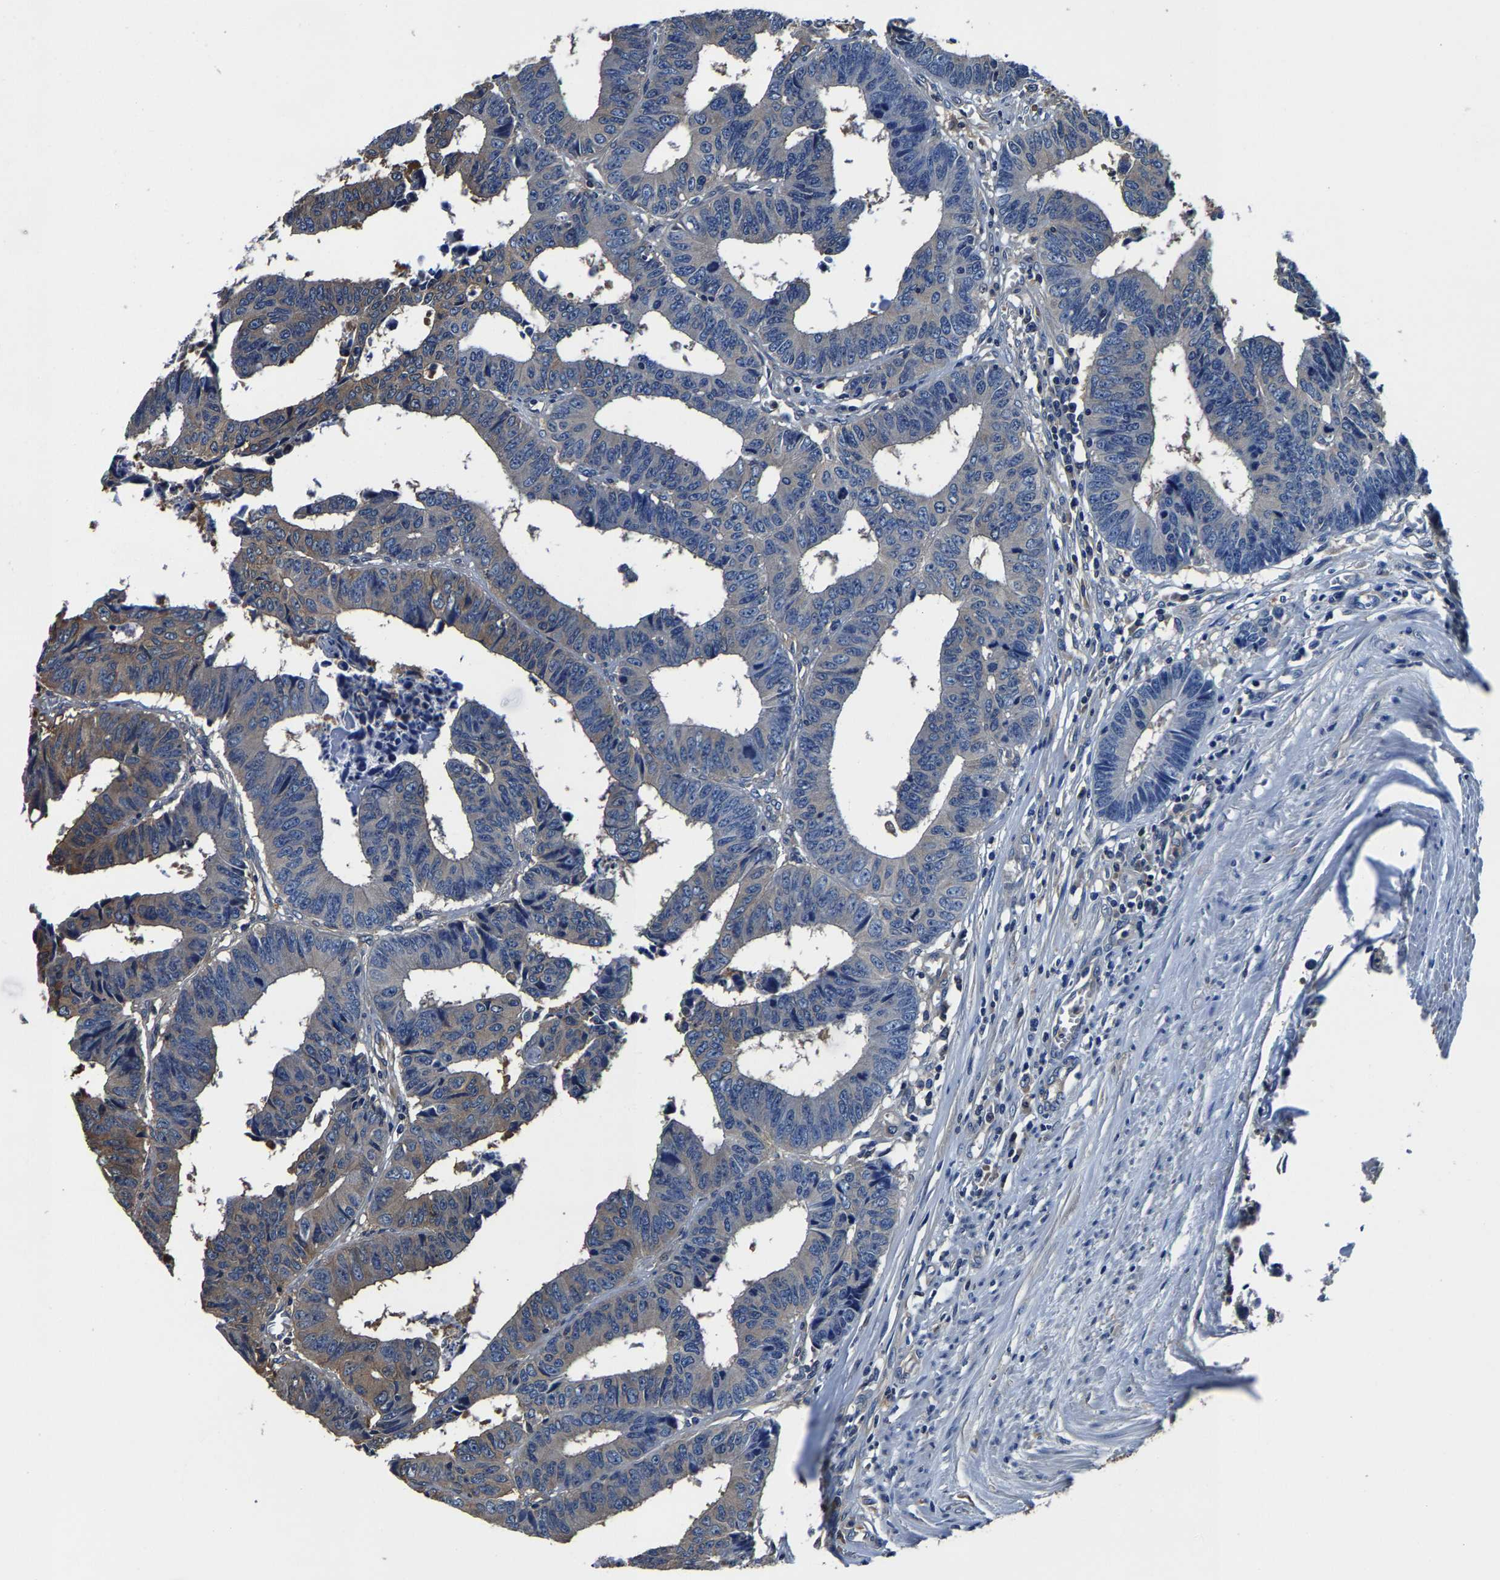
{"staining": {"intensity": "weak", "quantity": "<25%", "location": "cytoplasmic/membranous"}, "tissue": "colorectal cancer", "cell_type": "Tumor cells", "image_type": "cancer", "snomed": [{"axis": "morphology", "description": "Adenocarcinoma, NOS"}, {"axis": "topography", "description": "Rectum"}], "caption": "Tumor cells show no significant staining in colorectal cancer.", "gene": "ALDOB", "patient": {"sex": "male", "age": 84}}